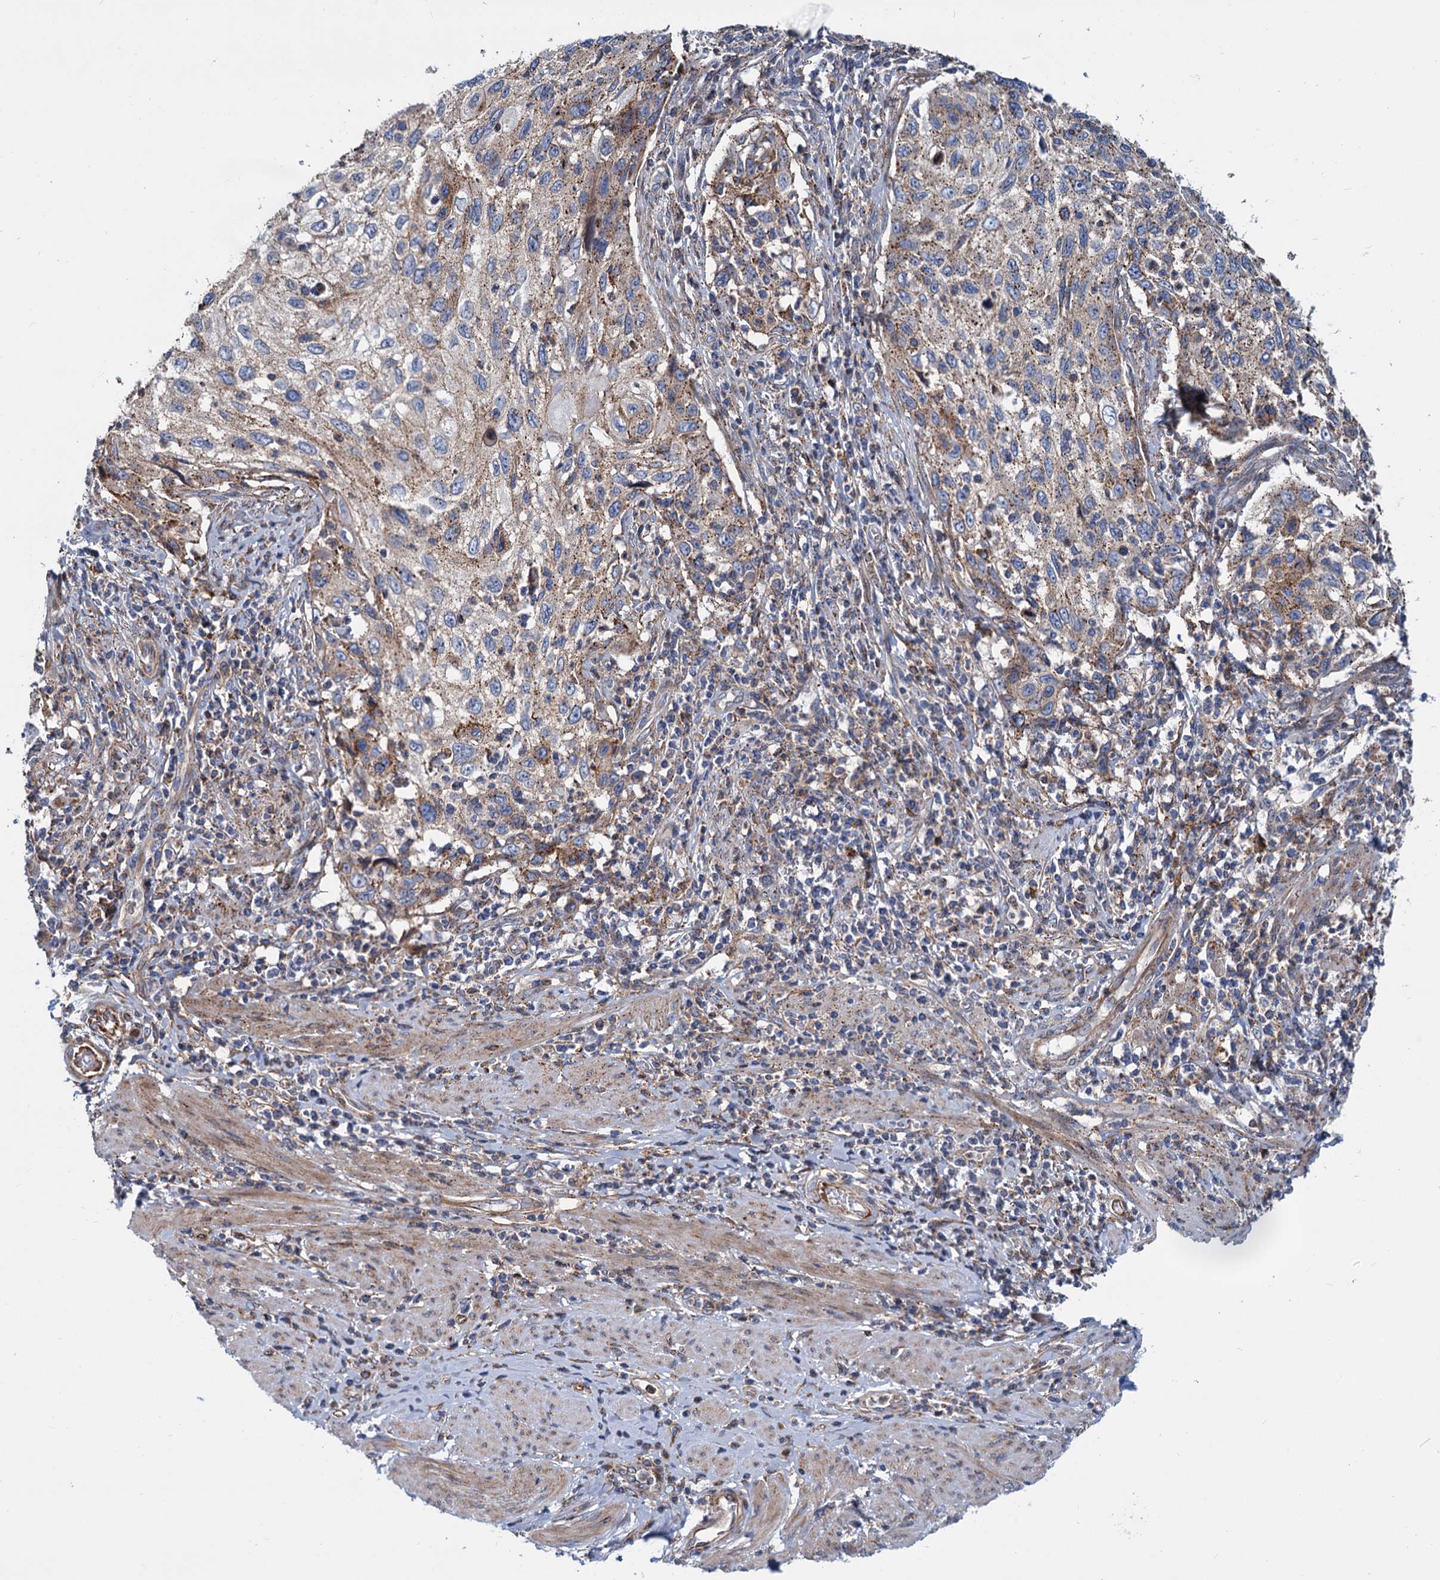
{"staining": {"intensity": "weak", "quantity": ">75%", "location": "cytoplasmic/membranous"}, "tissue": "cervical cancer", "cell_type": "Tumor cells", "image_type": "cancer", "snomed": [{"axis": "morphology", "description": "Squamous cell carcinoma, NOS"}, {"axis": "topography", "description": "Cervix"}], "caption": "Protein staining by immunohistochemistry (IHC) shows weak cytoplasmic/membranous staining in approximately >75% of tumor cells in cervical cancer (squamous cell carcinoma).", "gene": "PSEN1", "patient": {"sex": "female", "age": 70}}